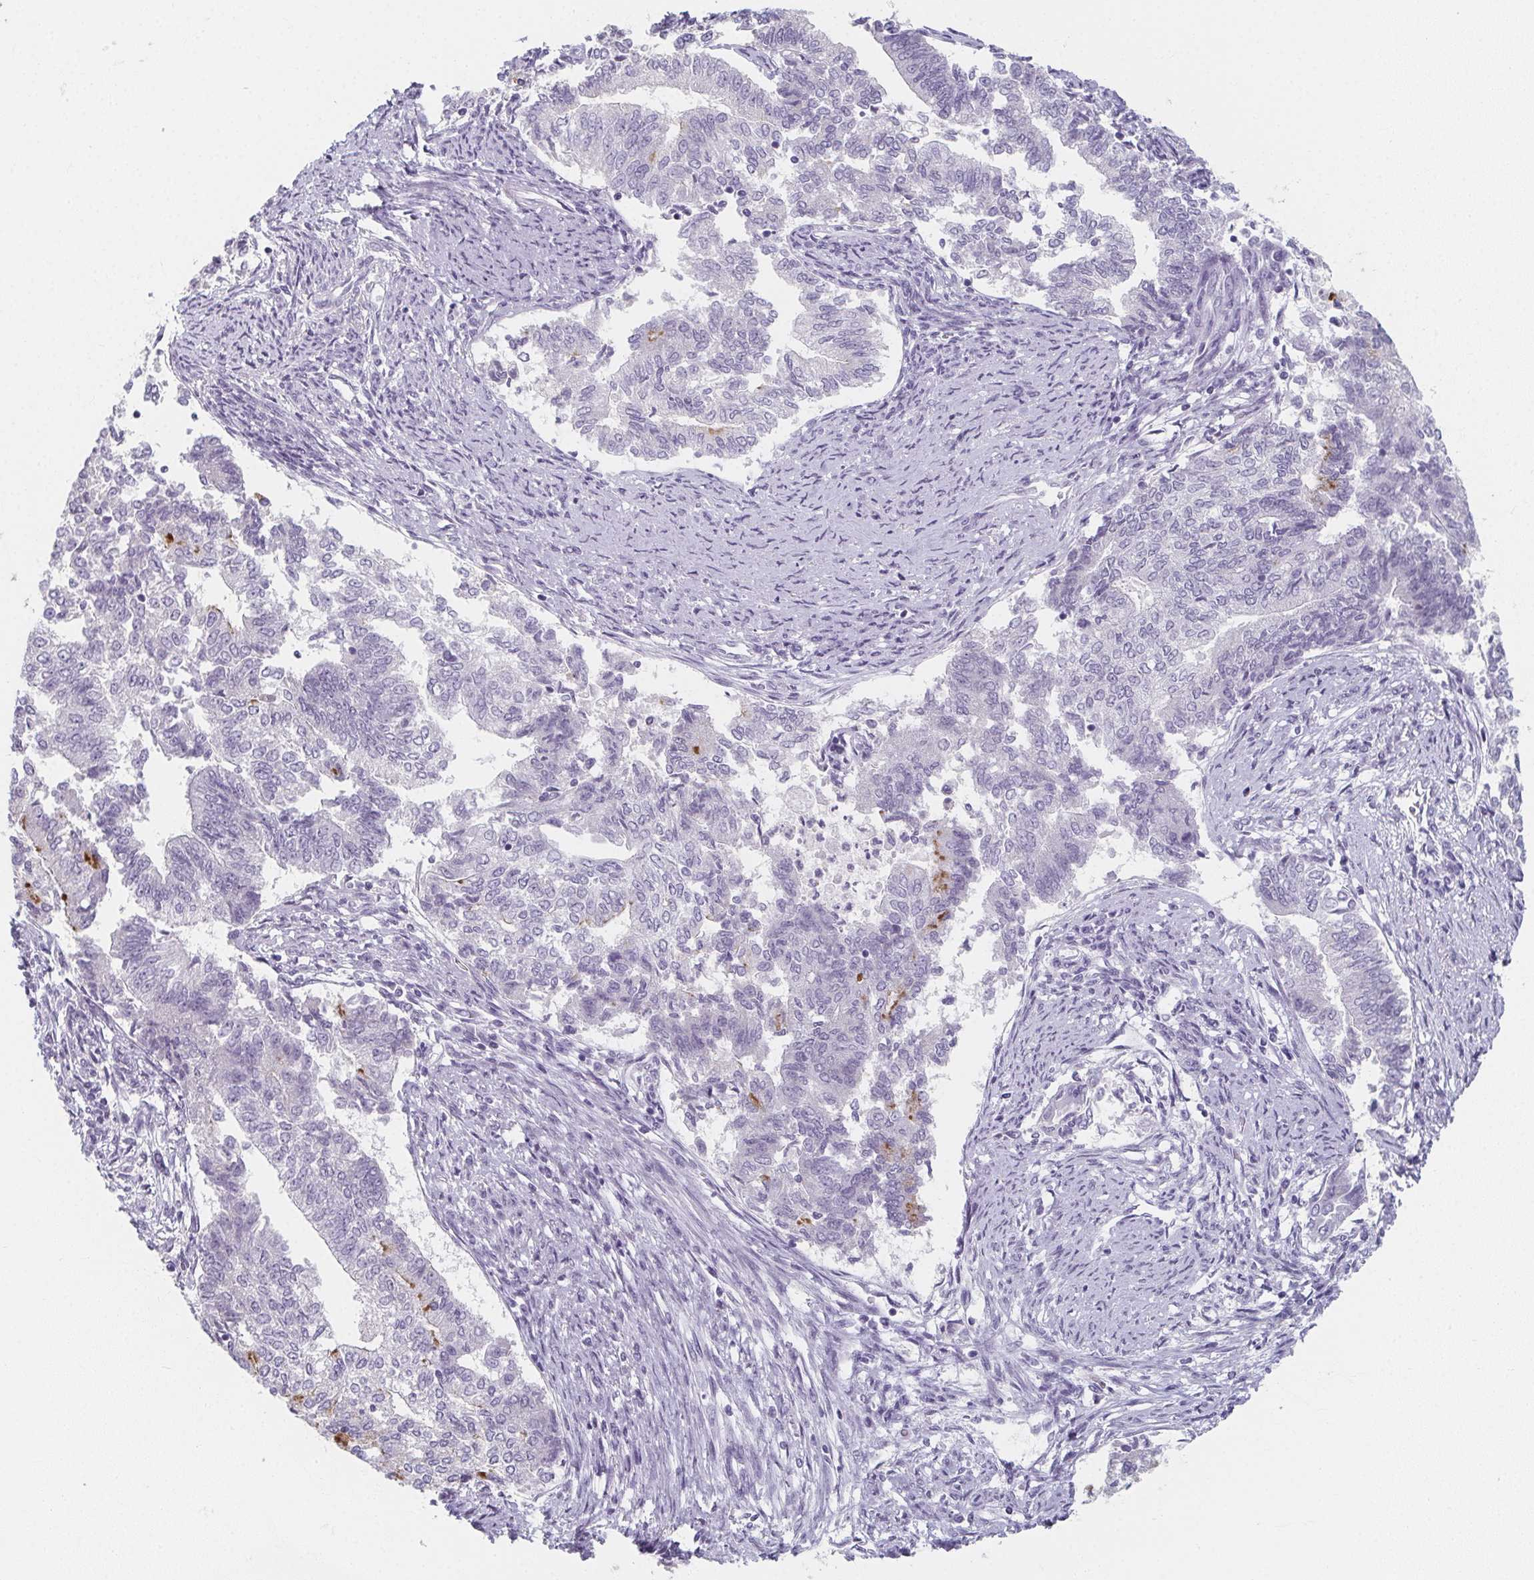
{"staining": {"intensity": "moderate", "quantity": "<25%", "location": "cytoplasmic/membranous"}, "tissue": "endometrial cancer", "cell_type": "Tumor cells", "image_type": "cancer", "snomed": [{"axis": "morphology", "description": "Adenocarcinoma, NOS"}, {"axis": "topography", "description": "Endometrium"}], "caption": "A high-resolution histopathology image shows immunohistochemistry (IHC) staining of endometrial cancer (adenocarcinoma), which shows moderate cytoplasmic/membranous staining in about <25% of tumor cells. (Stains: DAB (3,3'-diaminobenzidine) in brown, nuclei in blue, Microscopy: brightfield microscopy at high magnification).", "gene": "CAMKV", "patient": {"sex": "female", "age": 65}}